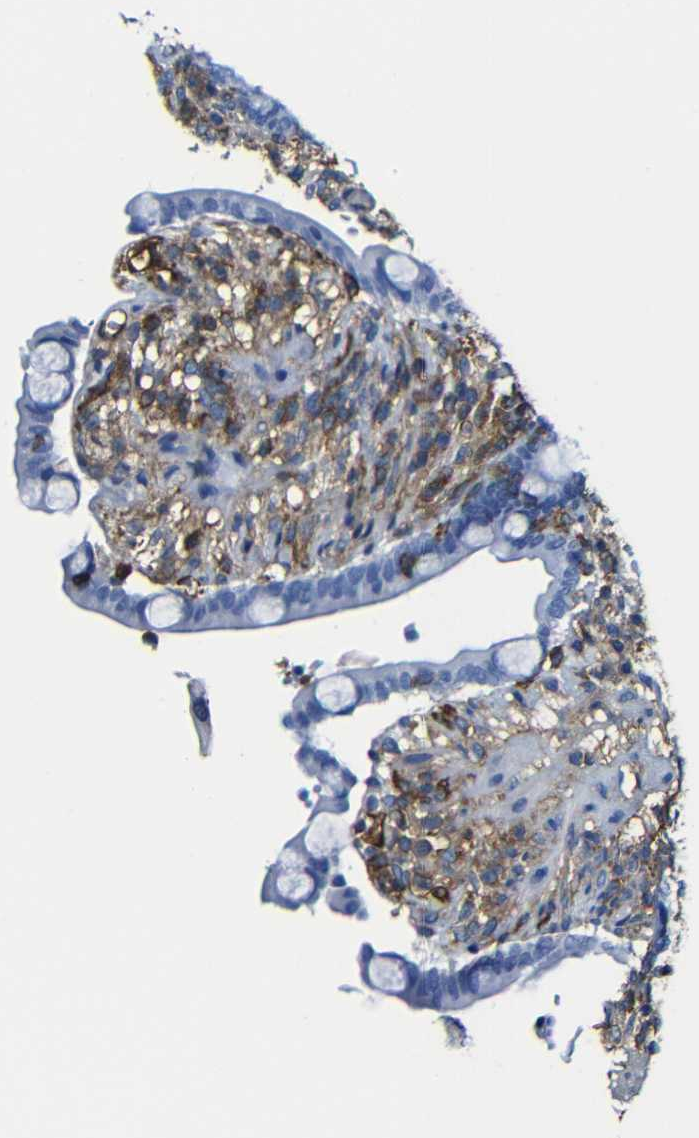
{"staining": {"intensity": "negative", "quantity": "none", "location": "none"}, "tissue": "colon", "cell_type": "Endothelial cells", "image_type": "normal", "snomed": [{"axis": "morphology", "description": "Normal tissue, NOS"}, {"axis": "topography", "description": "Colon"}], "caption": "Immunohistochemistry histopathology image of unremarkable colon: human colon stained with DAB (3,3'-diaminobenzidine) shows no significant protein positivity in endothelial cells. Brightfield microscopy of immunohistochemistry (IHC) stained with DAB (brown) and hematoxylin (blue), captured at high magnification.", "gene": "MSN", "patient": {"sex": "male", "age": 73}}